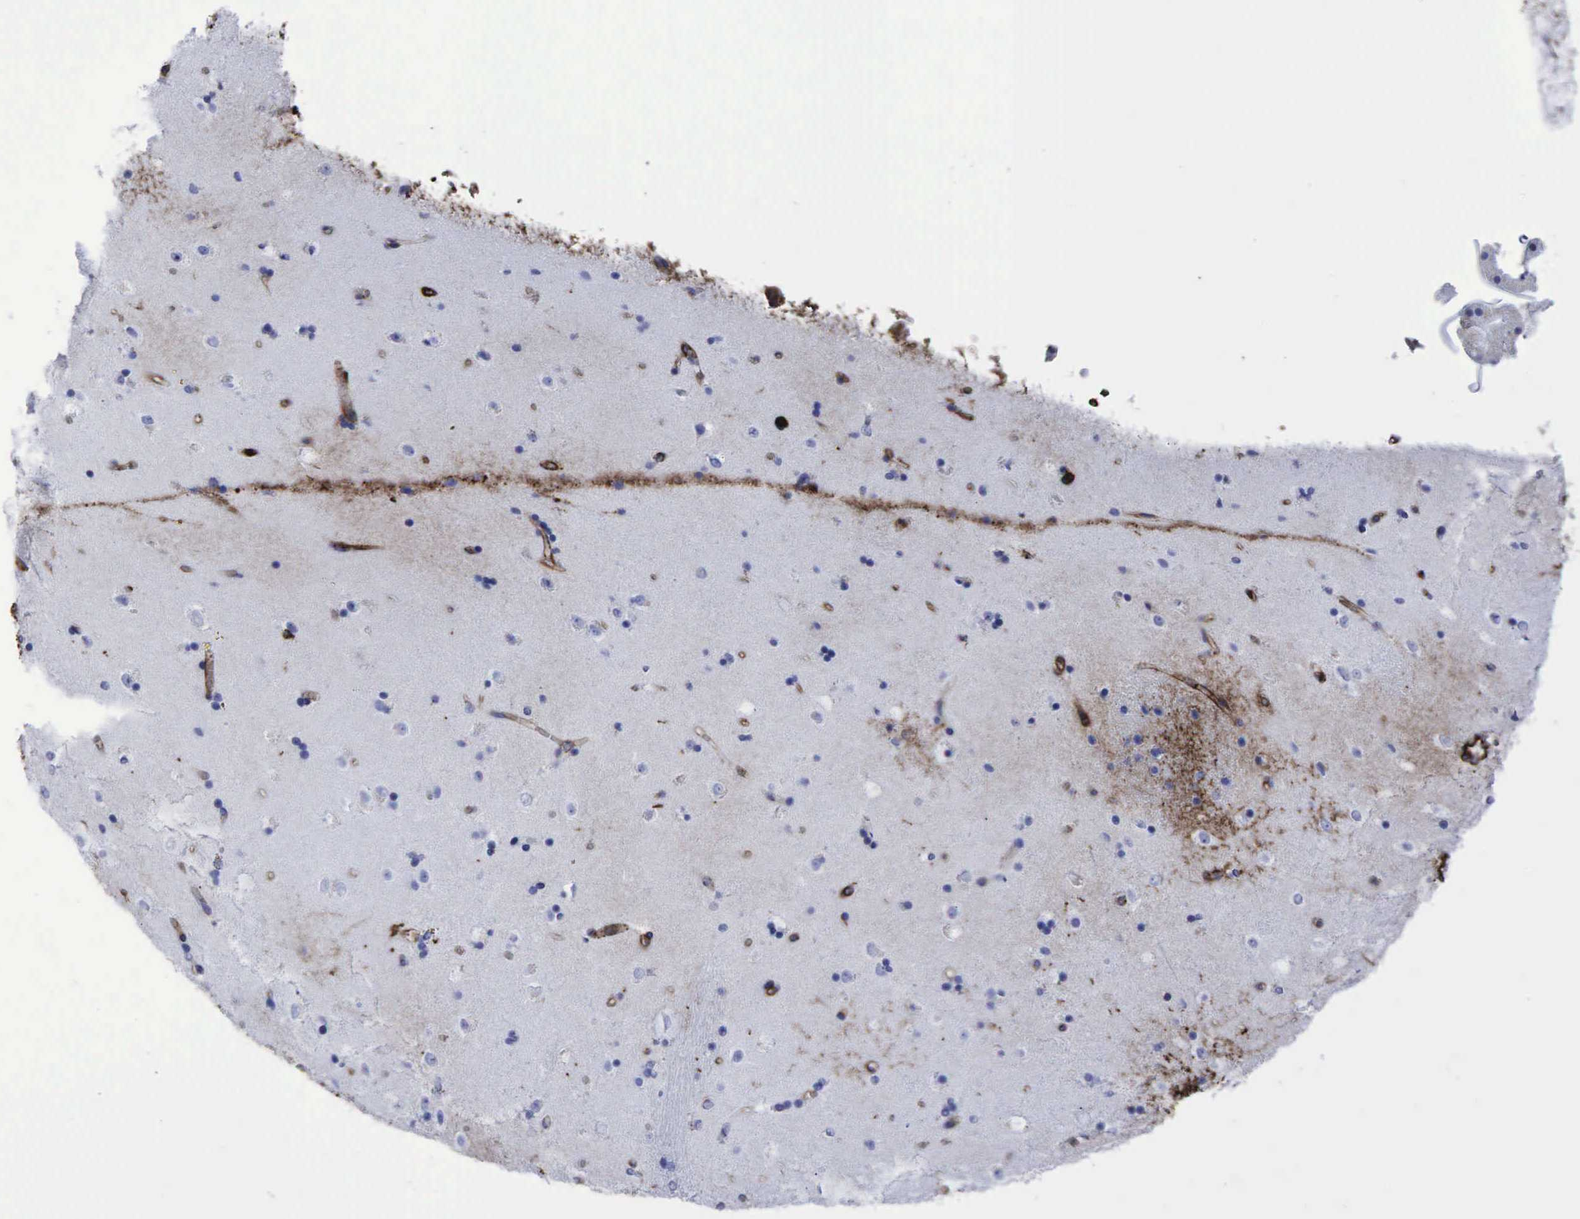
{"staining": {"intensity": "strong", "quantity": ">75%", "location": "cytoplasmic/membranous"}, "tissue": "caudate", "cell_type": "Glial cells", "image_type": "normal", "snomed": [{"axis": "morphology", "description": "Normal tissue, NOS"}, {"axis": "topography", "description": "Lateral ventricle wall"}], "caption": "This image reveals benign caudate stained with immunohistochemistry (IHC) to label a protein in brown. The cytoplasmic/membranous of glial cells show strong positivity for the protein. Nuclei are counter-stained blue.", "gene": "CD44", "patient": {"sex": "female", "age": 54}}